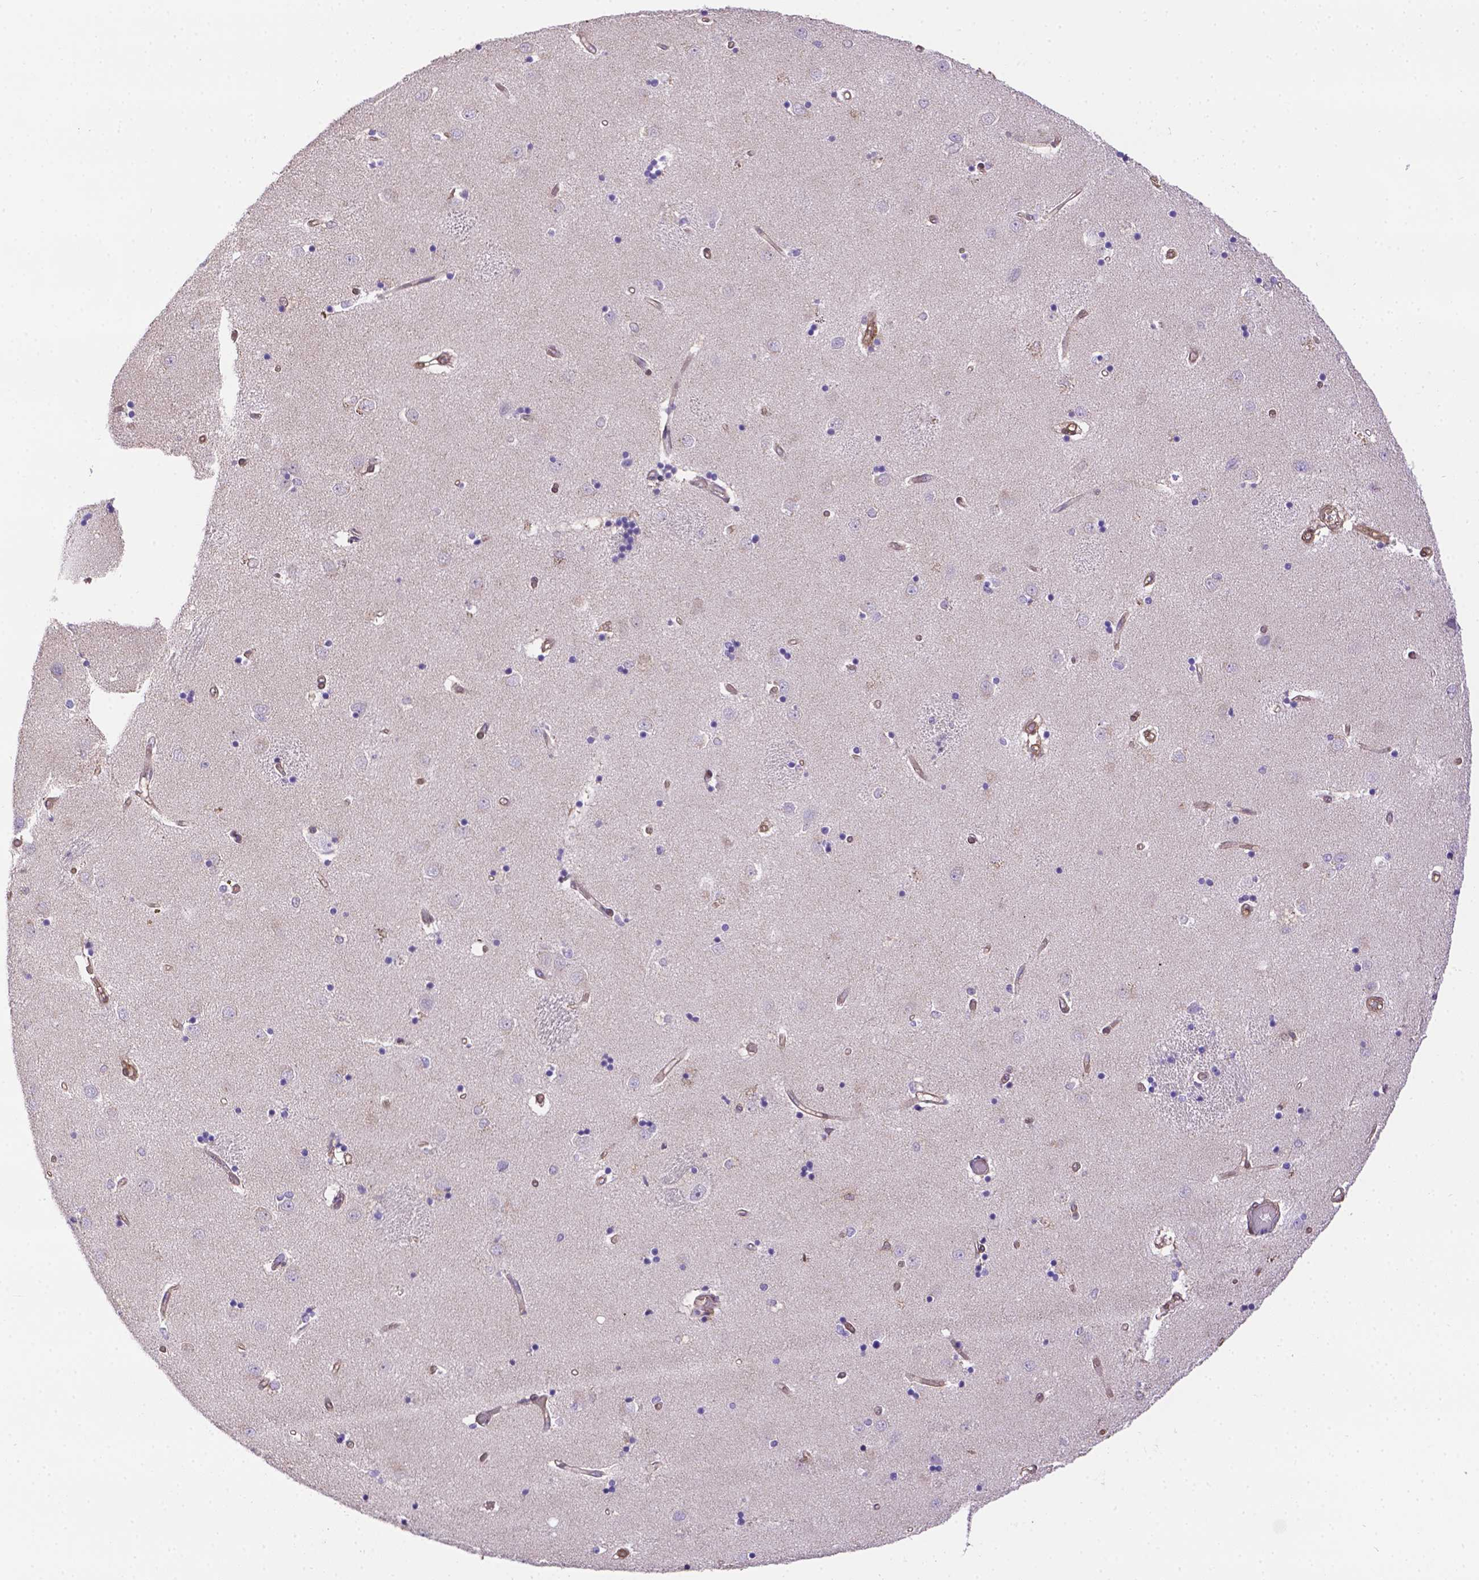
{"staining": {"intensity": "moderate", "quantity": "<25%", "location": "cytoplasmic/membranous"}, "tissue": "caudate", "cell_type": "Glial cells", "image_type": "normal", "snomed": [{"axis": "morphology", "description": "Normal tissue, NOS"}, {"axis": "topography", "description": "Lateral ventricle wall"}], "caption": "Protein expression by IHC demonstrates moderate cytoplasmic/membranous positivity in approximately <25% of glial cells in normal caudate. Using DAB (3,3'-diaminobenzidine) (brown) and hematoxylin (blue) stains, captured at high magnification using brightfield microscopy.", "gene": "YAP1", "patient": {"sex": "male", "age": 54}}